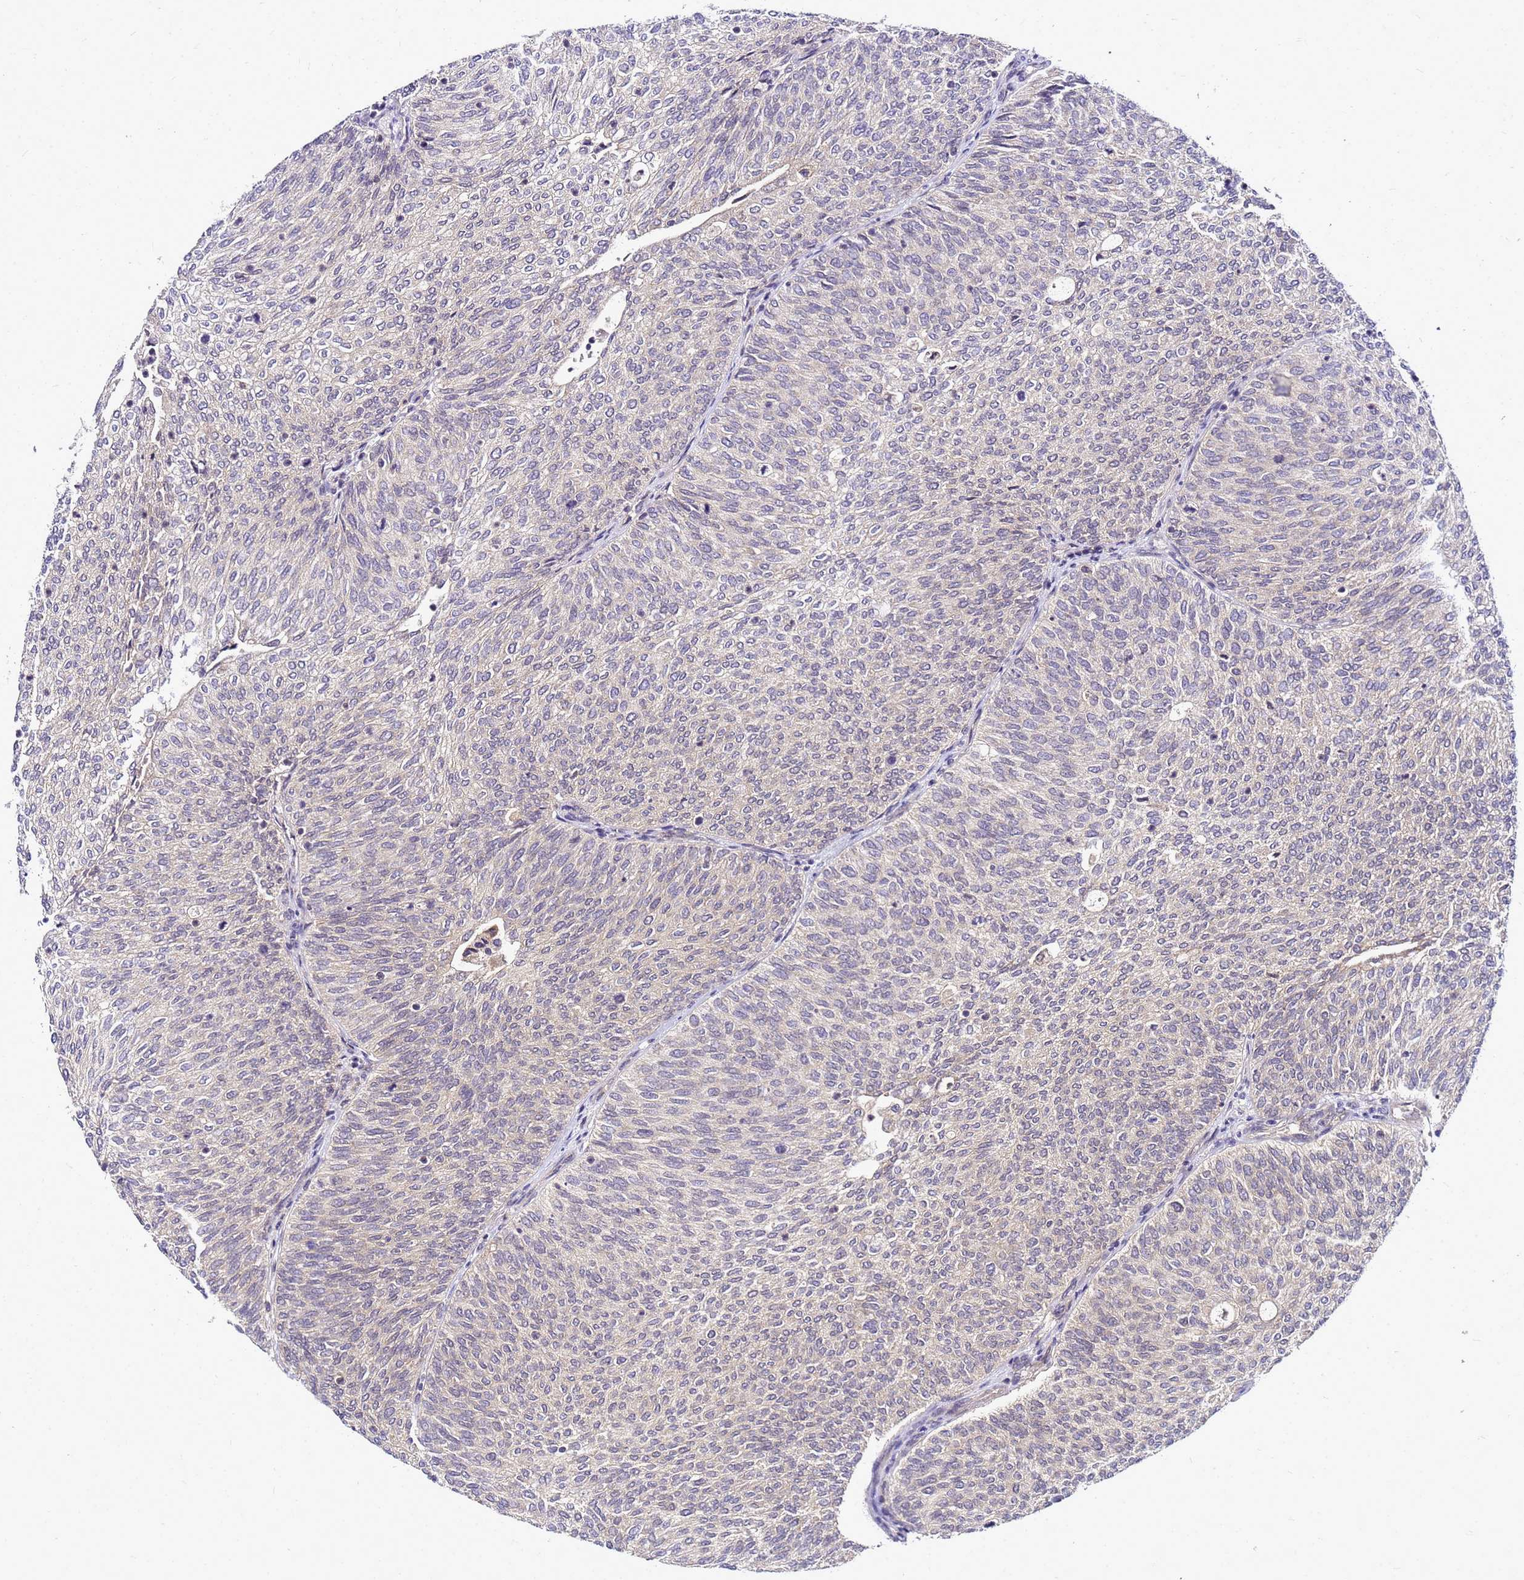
{"staining": {"intensity": "negative", "quantity": "none", "location": "none"}, "tissue": "urothelial cancer", "cell_type": "Tumor cells", "image_type": "cancer", "snomed": [{"axis": "morphology", "description": "Urothelial carcinoma, Low grade"}, {"axis": "topography", "description": "Urinary bladder"}], "caption": "An immunohistochemistry (IHC) image of urothelial cancer is shown. There is no staining in tumor cells of urothelial cancer.", "gene": "SAT1", "patient": {"sex": "female", "age": 79}}